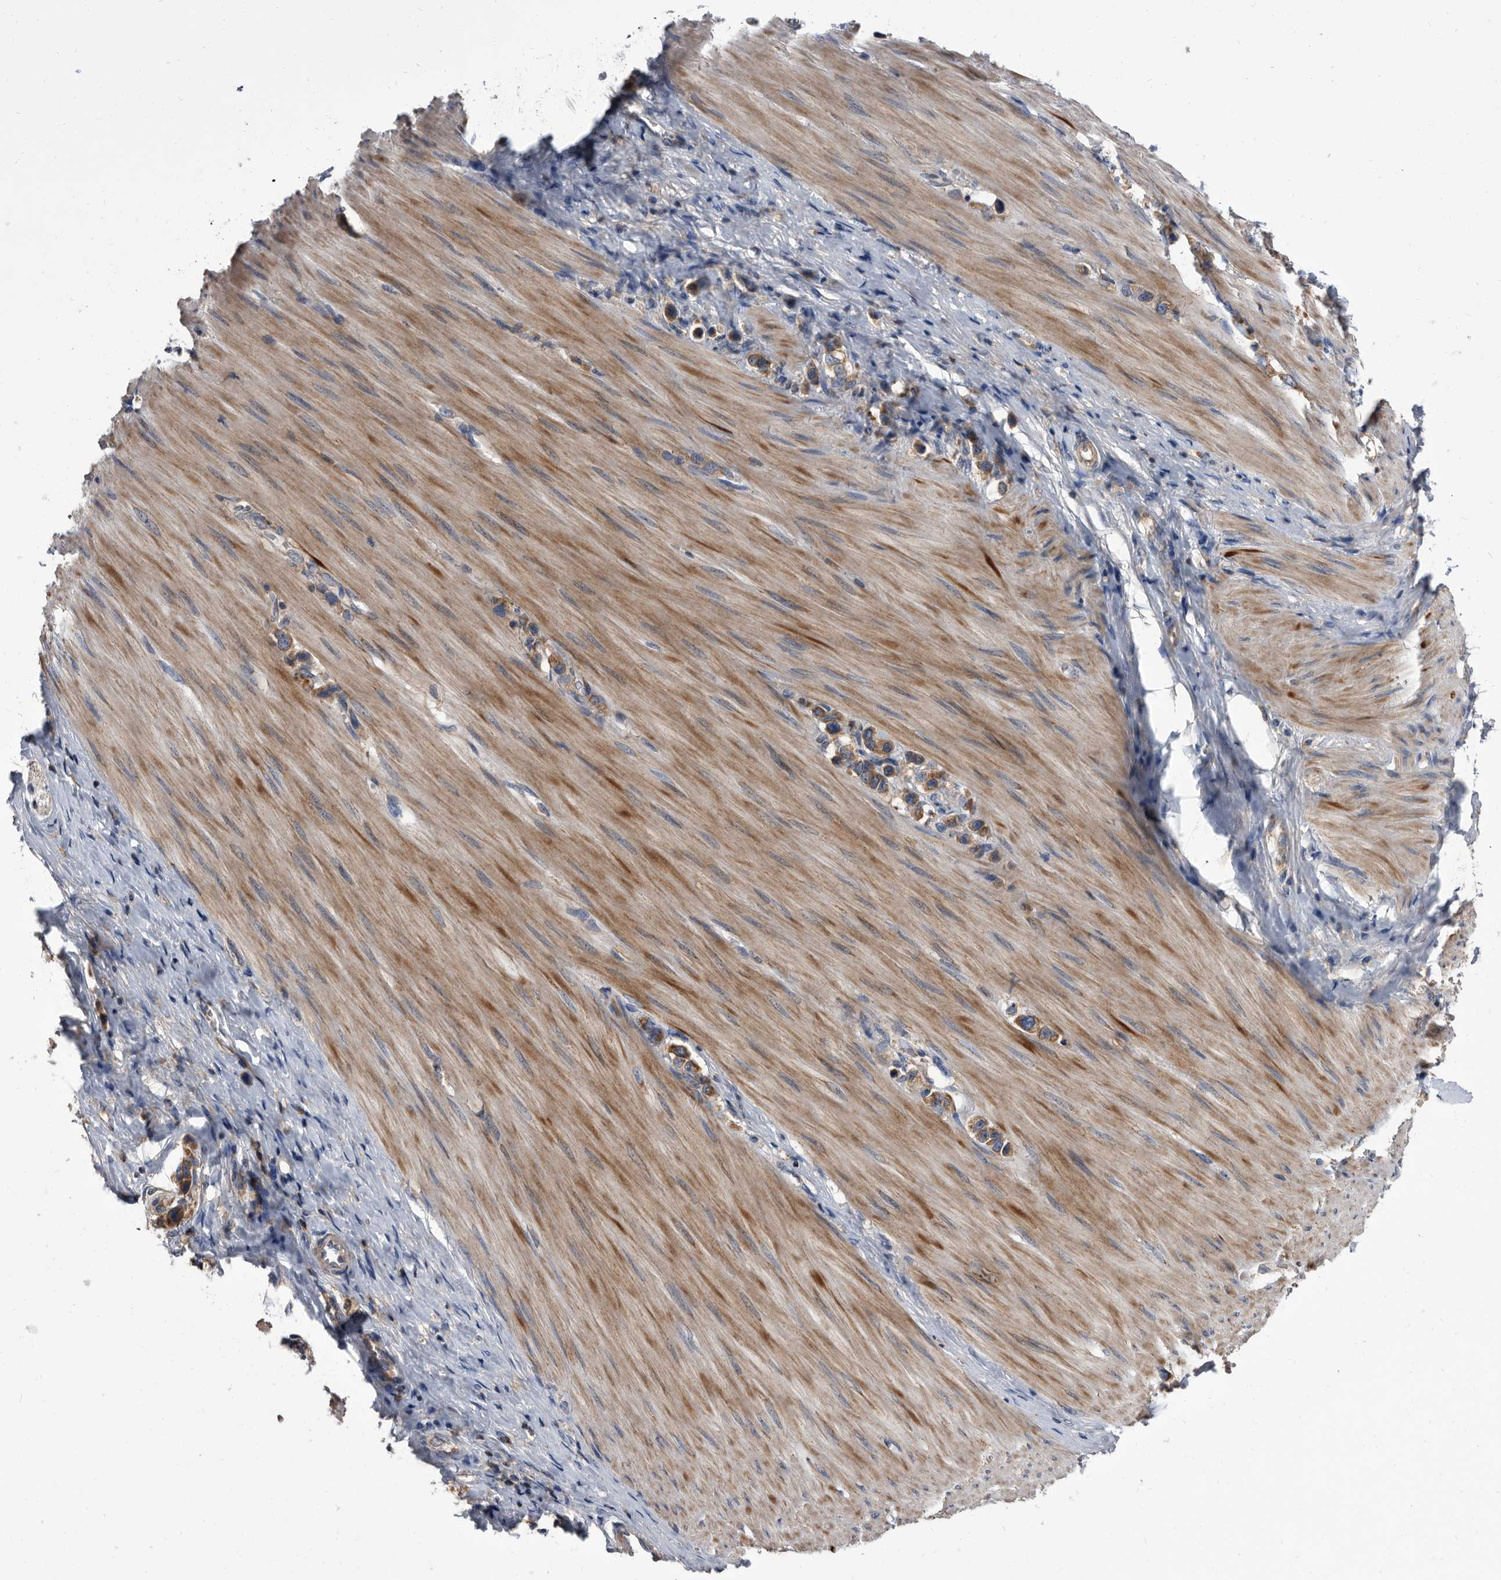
{"staining": {"intensity": "moderate", "quantity": ">75%", "location": "cytoplasmic/membranous"}, "tissue": "stomach cancer", "cell_type": "Tumor cells", "image_type": "cancer", "snomed": [{"axis": "morphology", "description": "Adenocarcinoma, NOS"}, {"axis": "topography", "description": "Stomach"}], "caption": "Adenocarcinoma (stomach) tissue exhibits moderate cytoplasmic/membranous staining in approximately >75% of tumor cells, visualized by immunohistochemistry.", "gene": "DTNBP1", "patient": {"sex": "female", "age": 65}}